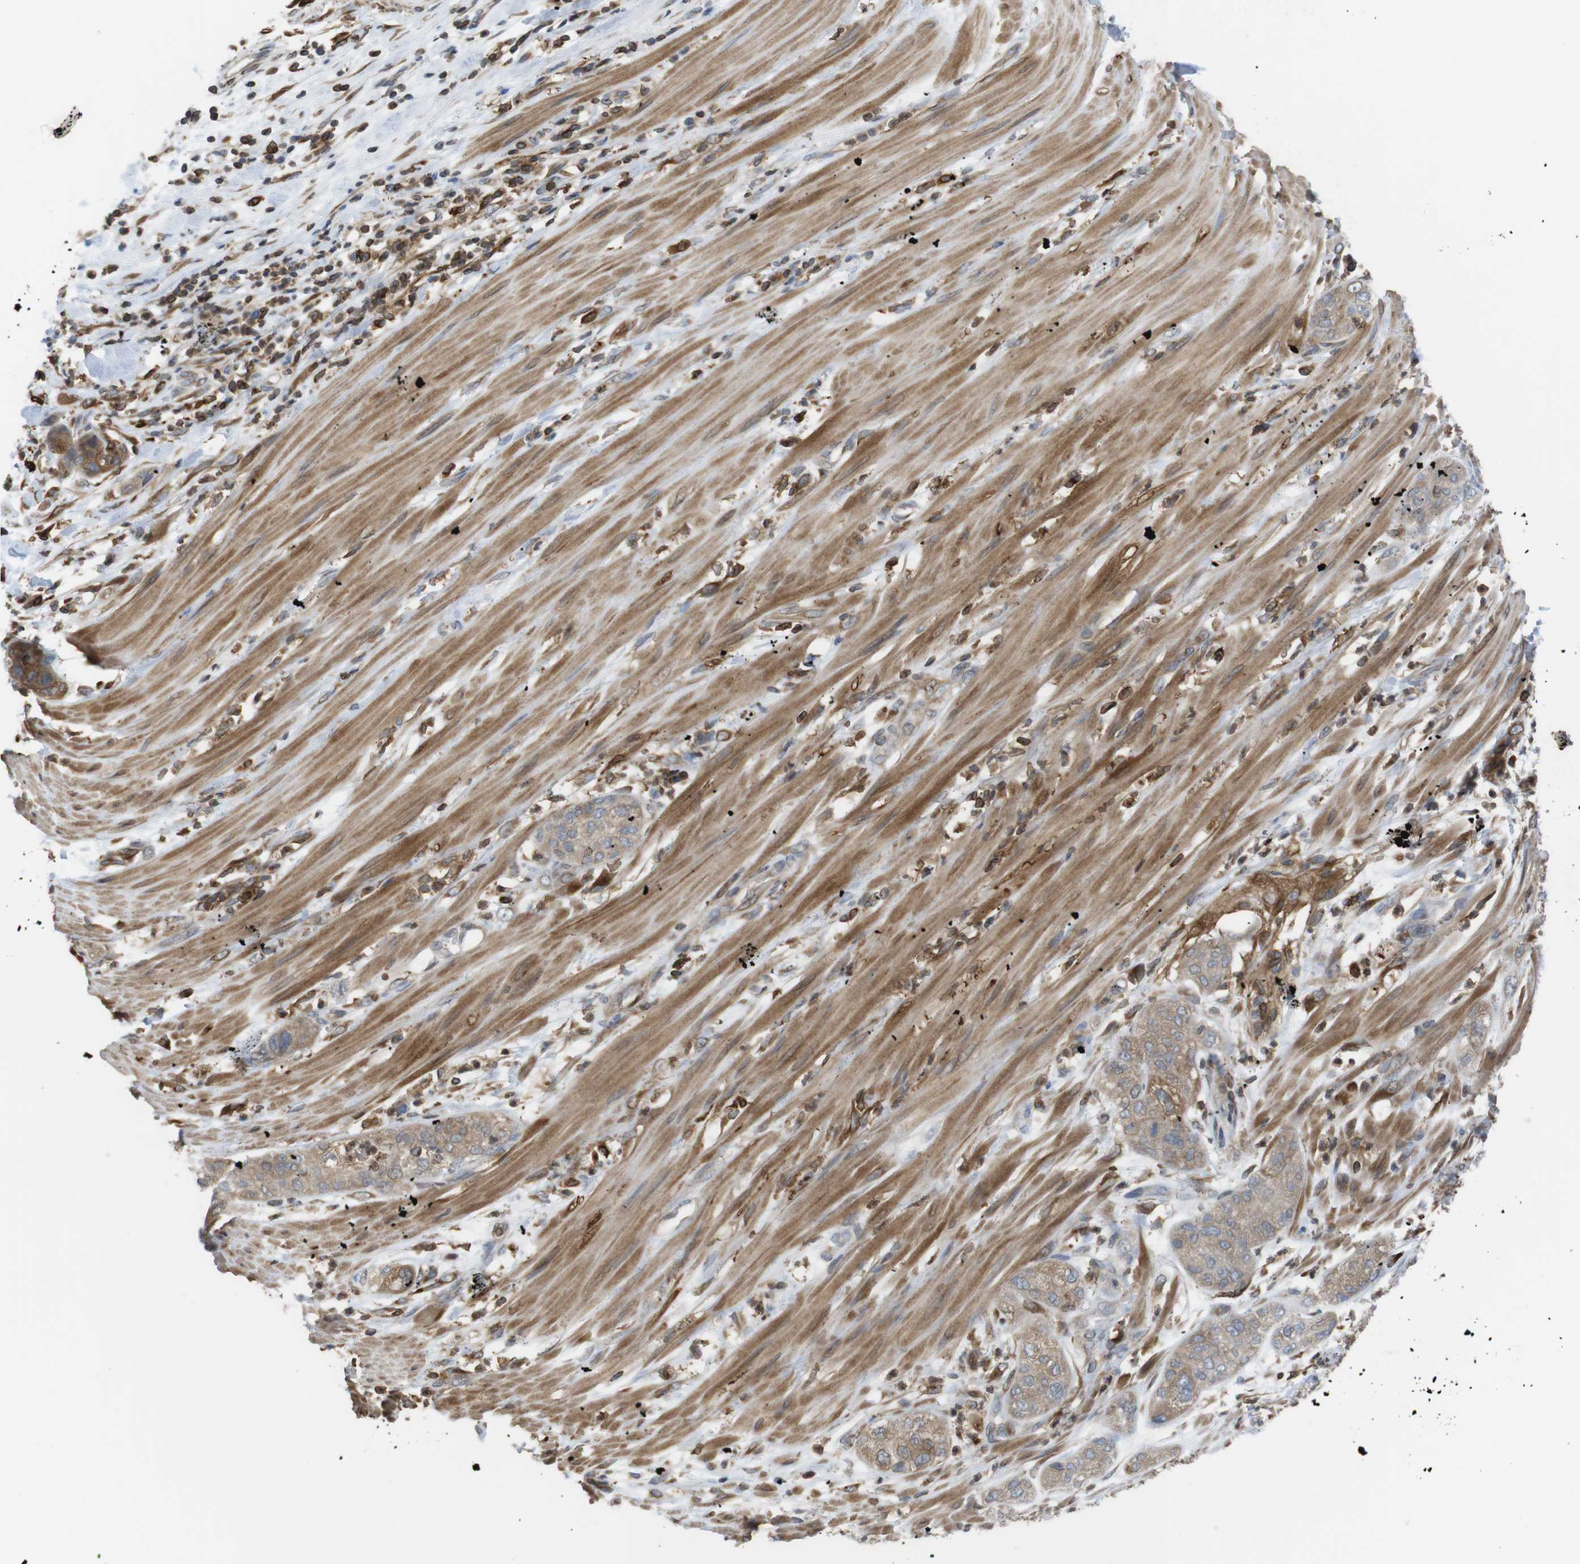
{"staining": {"intensity": "moderate", "quantity": ">75%", "location": "cytoplasmic/membranous"}, "tissue": "pancreatic cancer", "cell_type": "Tumor cells", "image_type": "cancer", "snomed": [{"axis": "morphology", "description": "Adenocarcinoma, NOS"}, {"axis": "topography", "description": "Pancreas"}], "caption": "IHC histopathology image of neoplastic tissue: pancreatic cancer (adenocarcinoma) stained using immunohistochemistry (IHC) shows medium levels of moderate protein expression localized specifically in the cytoplasmic/membranous of tumor cells, appearing as a cytoplasmic/membranous brown color.", "gene": "ARL6IP5", "patient": {"sex": "female", "age": 78}}